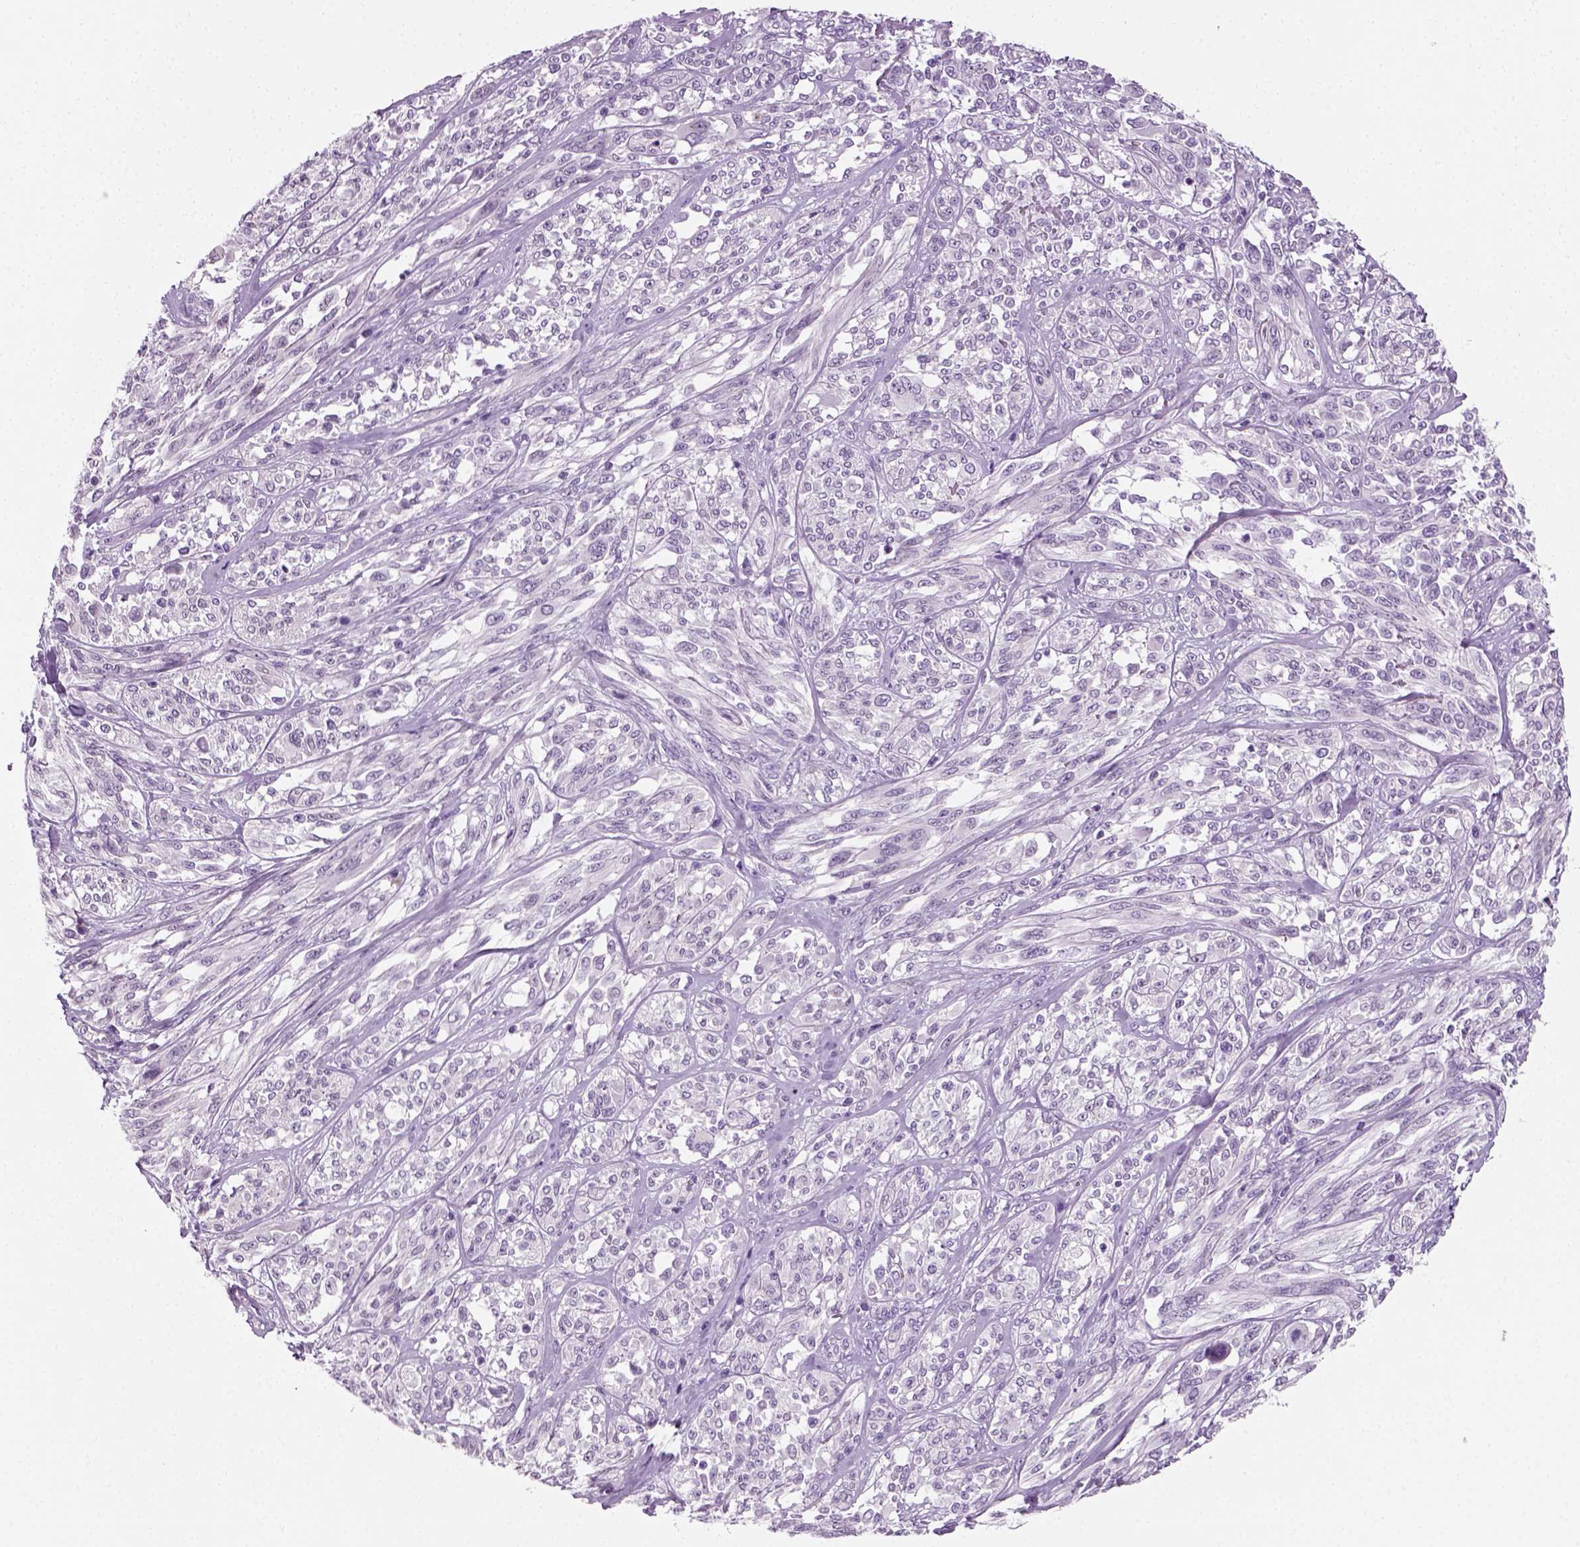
{"staining": {"intensity": "negative", "quantity": "none", "location": "none"}, "tissue": "melanoma", "cell_type": "Tumor cells", "image_type": "cancer", "snomed": [{"axis": "morphology", "description": "Malignant melanoma, NOS"}, {"axis": "topography", "description": "Skin"}], "caption": "Tumor cells are negative for protein expression in human melanoma. Brightfield microscopy of IHC stained with DAB (3,3'-diaminobenzidine) (brown) and hematoxylin (blue), captured at high magnification.", "gene": "SPATA31E1", "patient": {"sex": "female", "age": 91}}